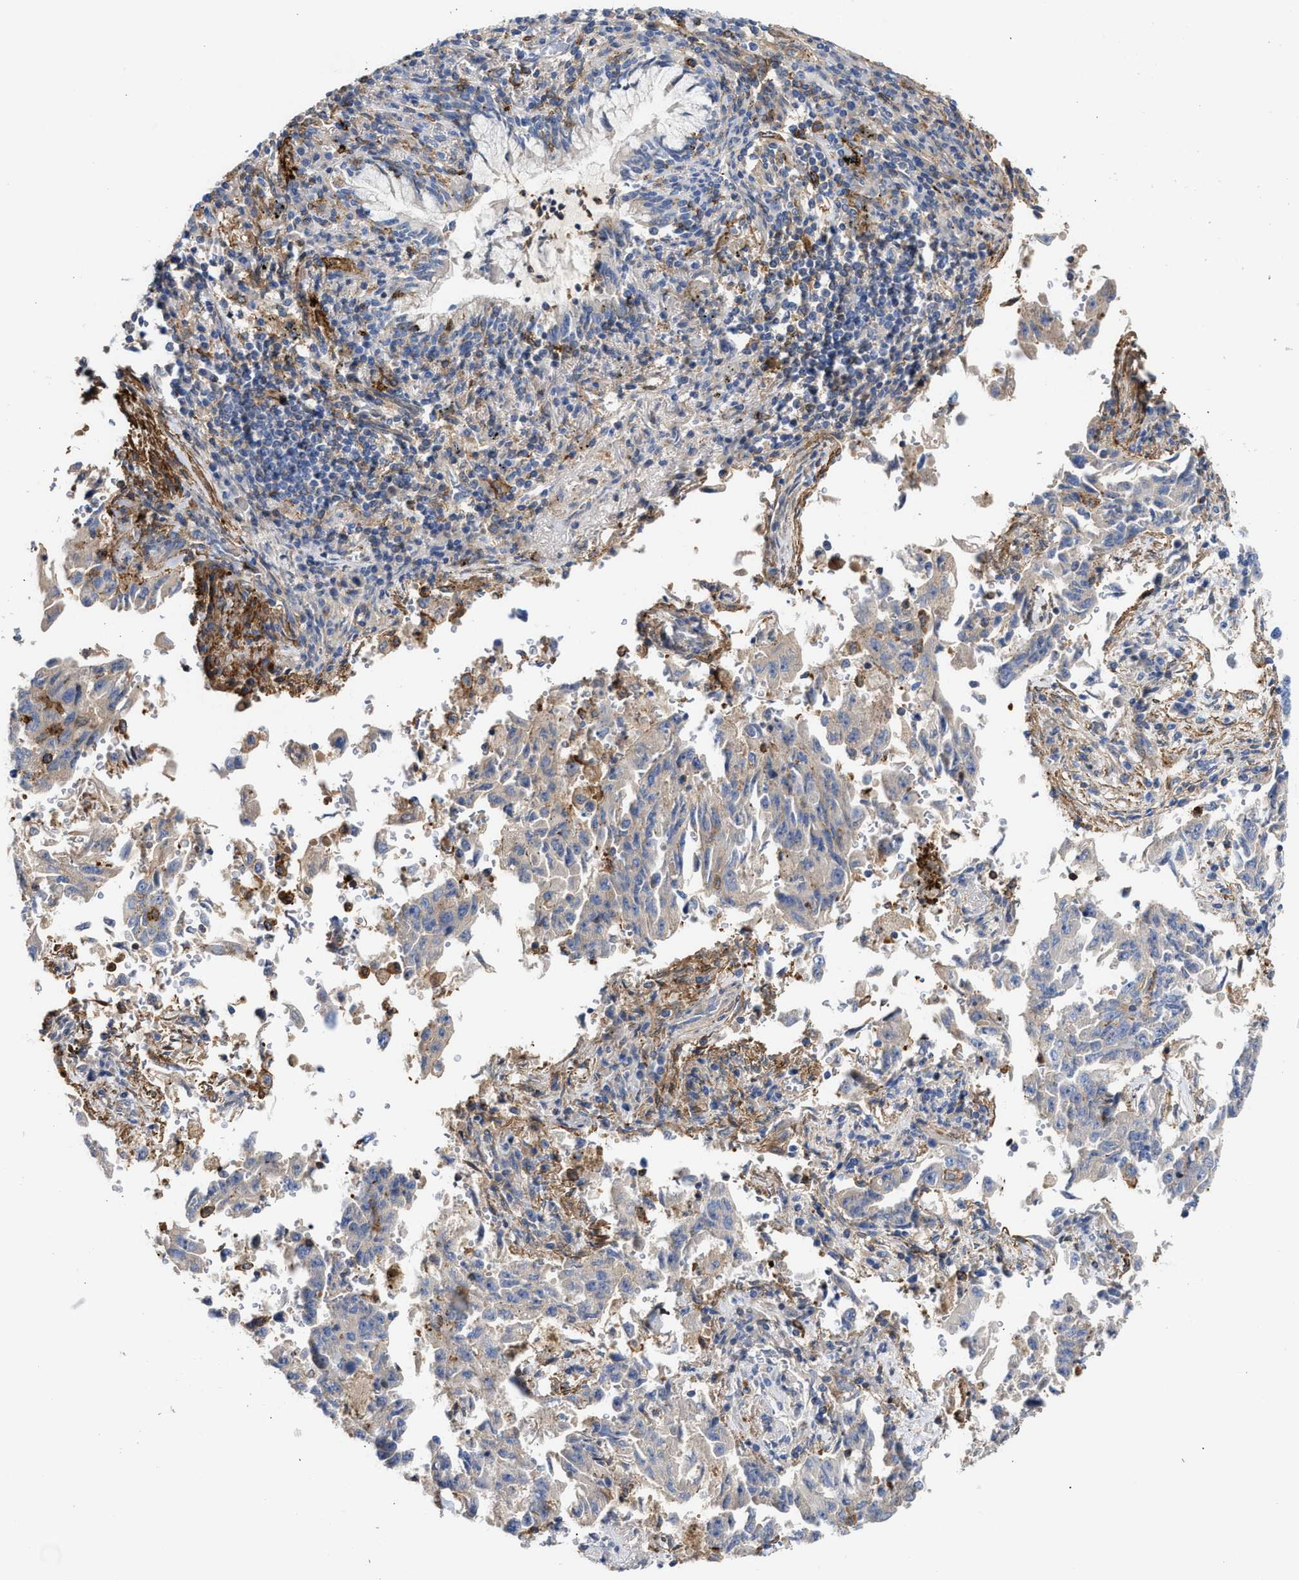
{"staining": {"intensity": "negative", "quantity": "none", "location": "none"}, "tissue": "lung cancer", "cell_type": "Tumor cells", "image_type": "cancer", "snomed": [{"axis": "morphology", "description": "Adenocarcinoma, NOS"}, {"axis": "topography", "description": "Lung"}], "caption": "An immunohistochemistry image of adenocarcinoma (lung) is shown. There is no staining in tumor cells of adenocarcinoma (lung).", "gene": "HS3ST5", "patient": {"sex": "female", "age": 51}}